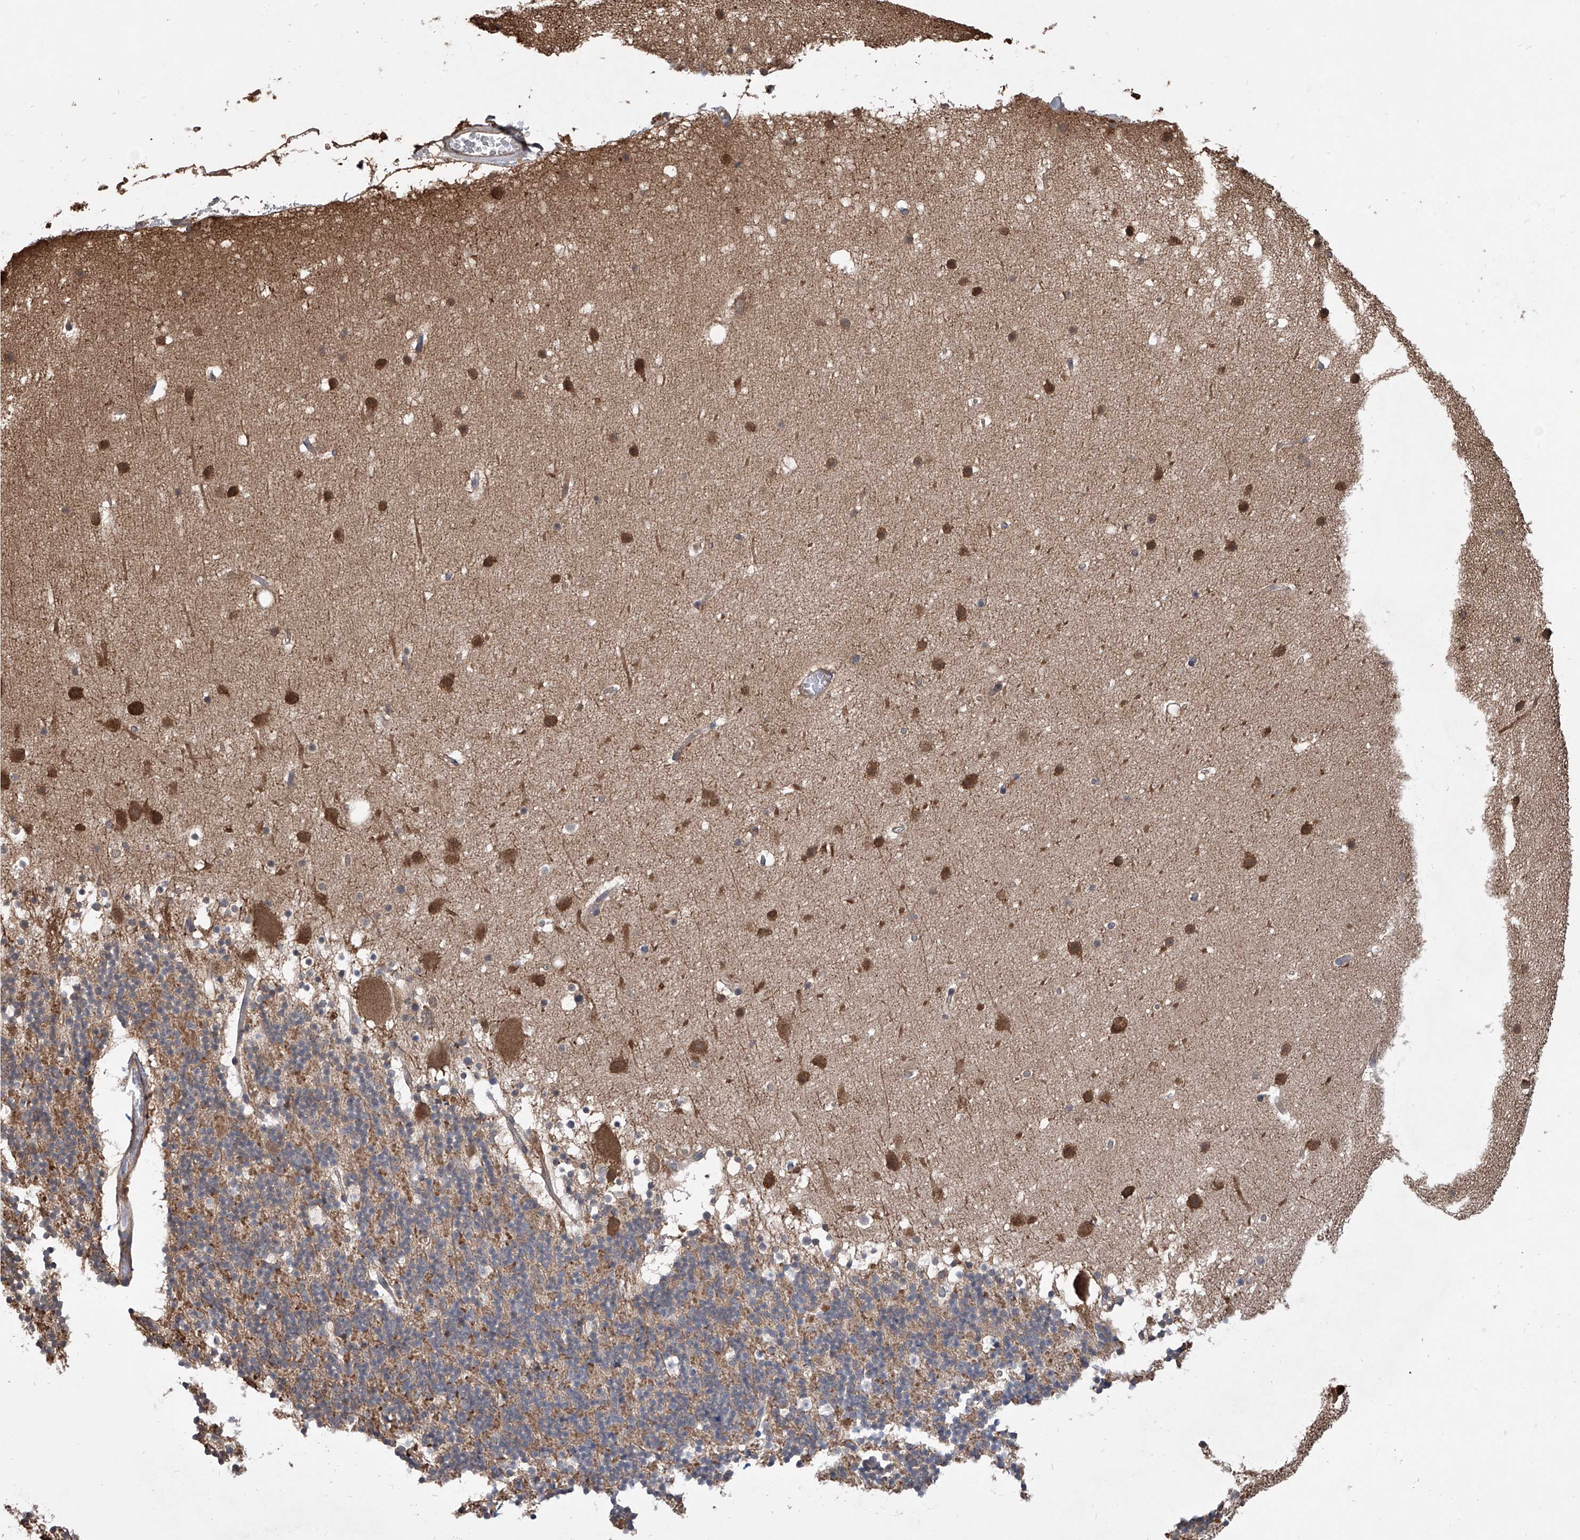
{"staining": {"intensity": "negative", "quantity": "none", "location": "none"}, "tissue": "cerebellum", "cell_type": "Cells in granular layer", "image_type": "normal", "snomed": [{"axis": "morphology", "description": "Normal tissue, NOS"}, {"axis": "topography", "description": "Cerebellum"}], "caption": "Cells in granular layer show no significant expression in normal cerebellum. (Brightfield microscopy of DAB immunohistochemistry at high magnification).", "gene": "HOXC8", "patient": {"sex": "male", "age": 57}}